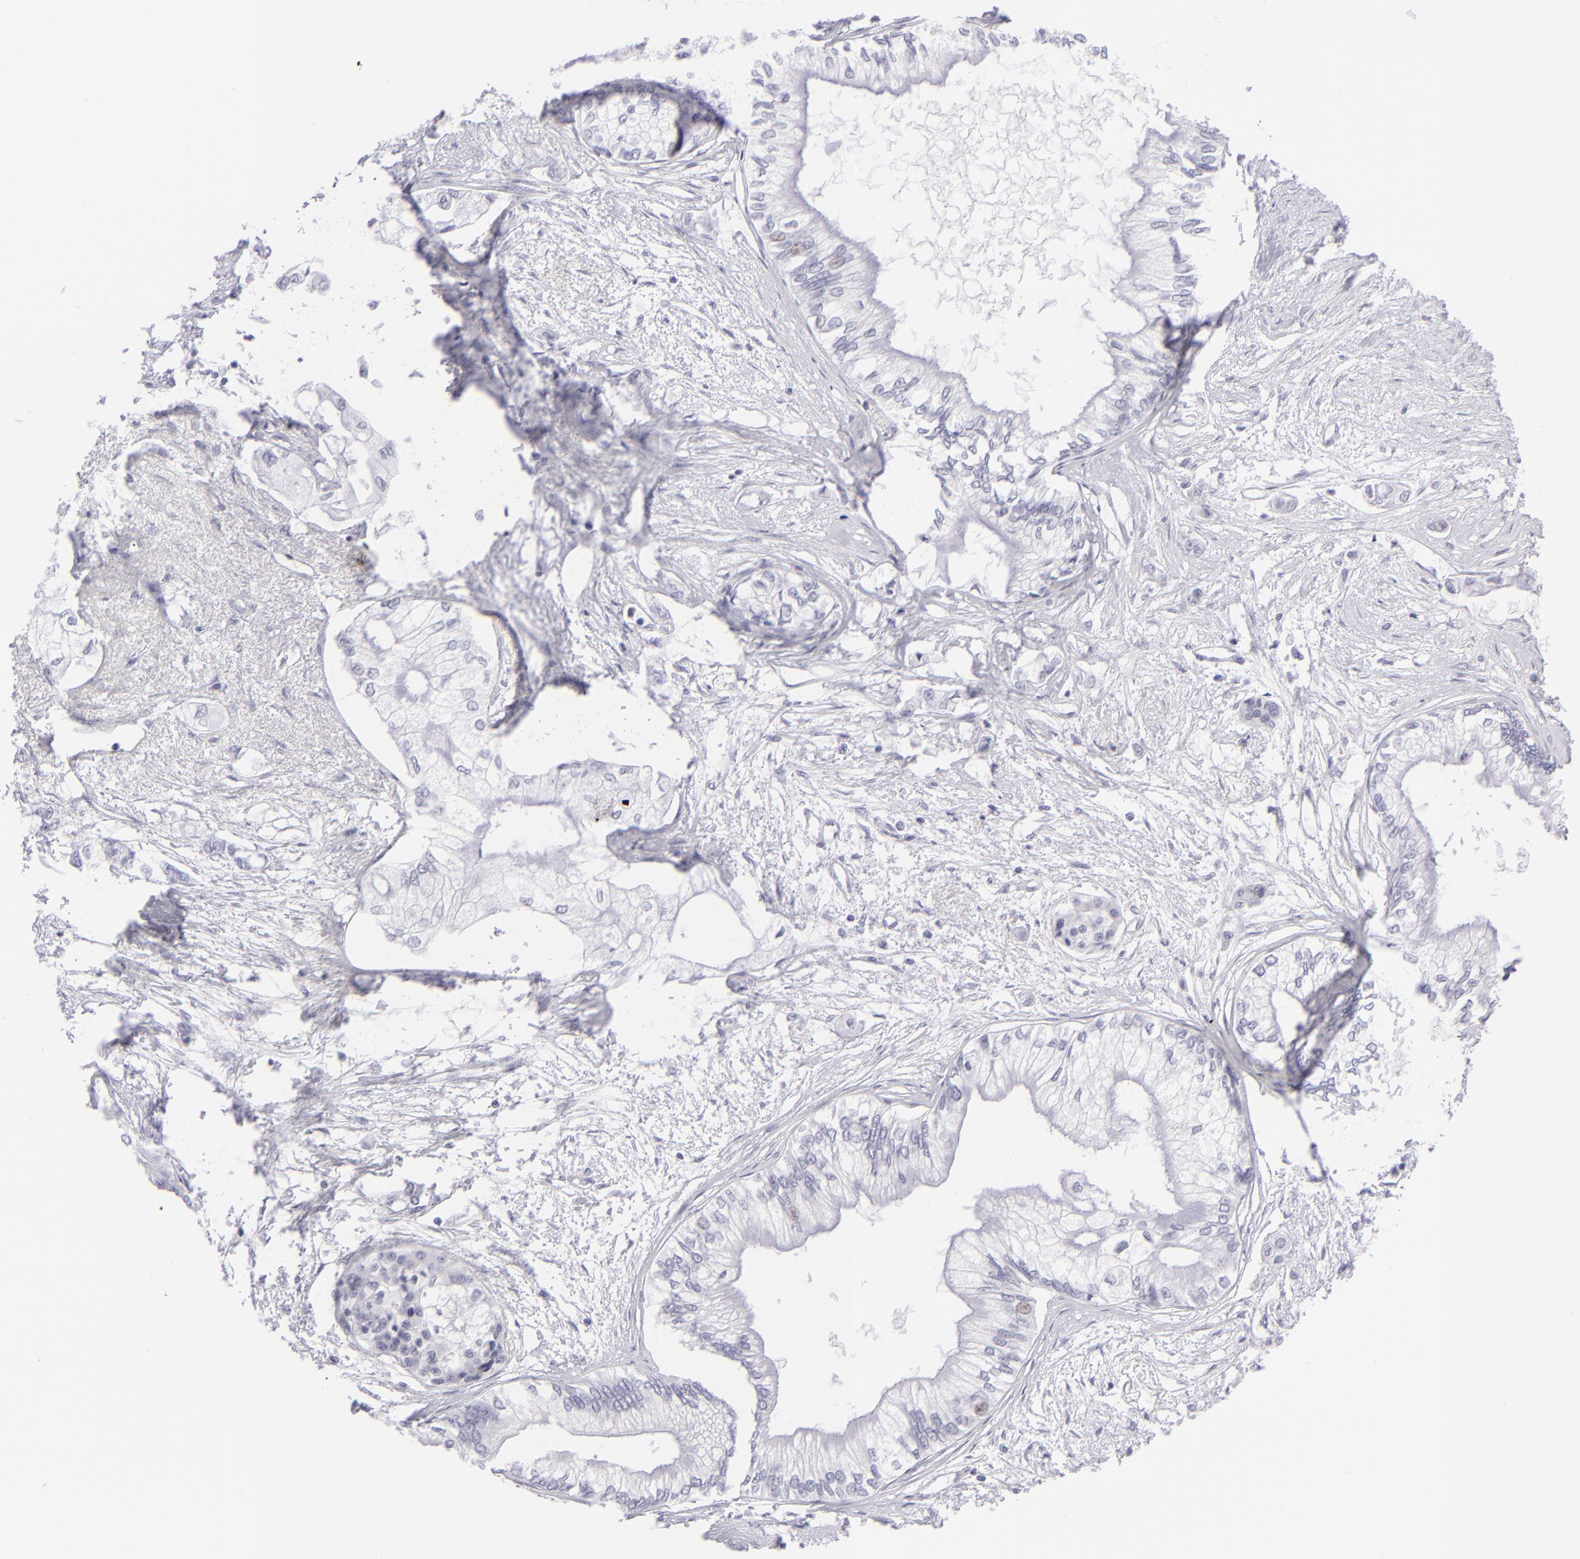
{"staining": {"intensity": "negative", "quantity": "none", "location": "none"}, "tissue": "pancreatic cancer", "cell_type": "Tumor cells", "image_type": "cancer", "snomed": [{"axis": "morphology", "description": "Adenocarcinoma, NOS"}, {"axis": "topography", "description": "Pancreas"}], "caption": "DAB (3,3'-diaminobenzidine) immunohistochemical staining of pancreatic cancer (adenocarcinoma) exhibits no significant expression in tumor cells. The staining was performed using DAB to visualize the protein expression in brown, while the nuclei were stained in blue with hematoxylin (Magnification: 20x).", "gene": "FCER2", "patient": {"sex": "male", "age": 79}}